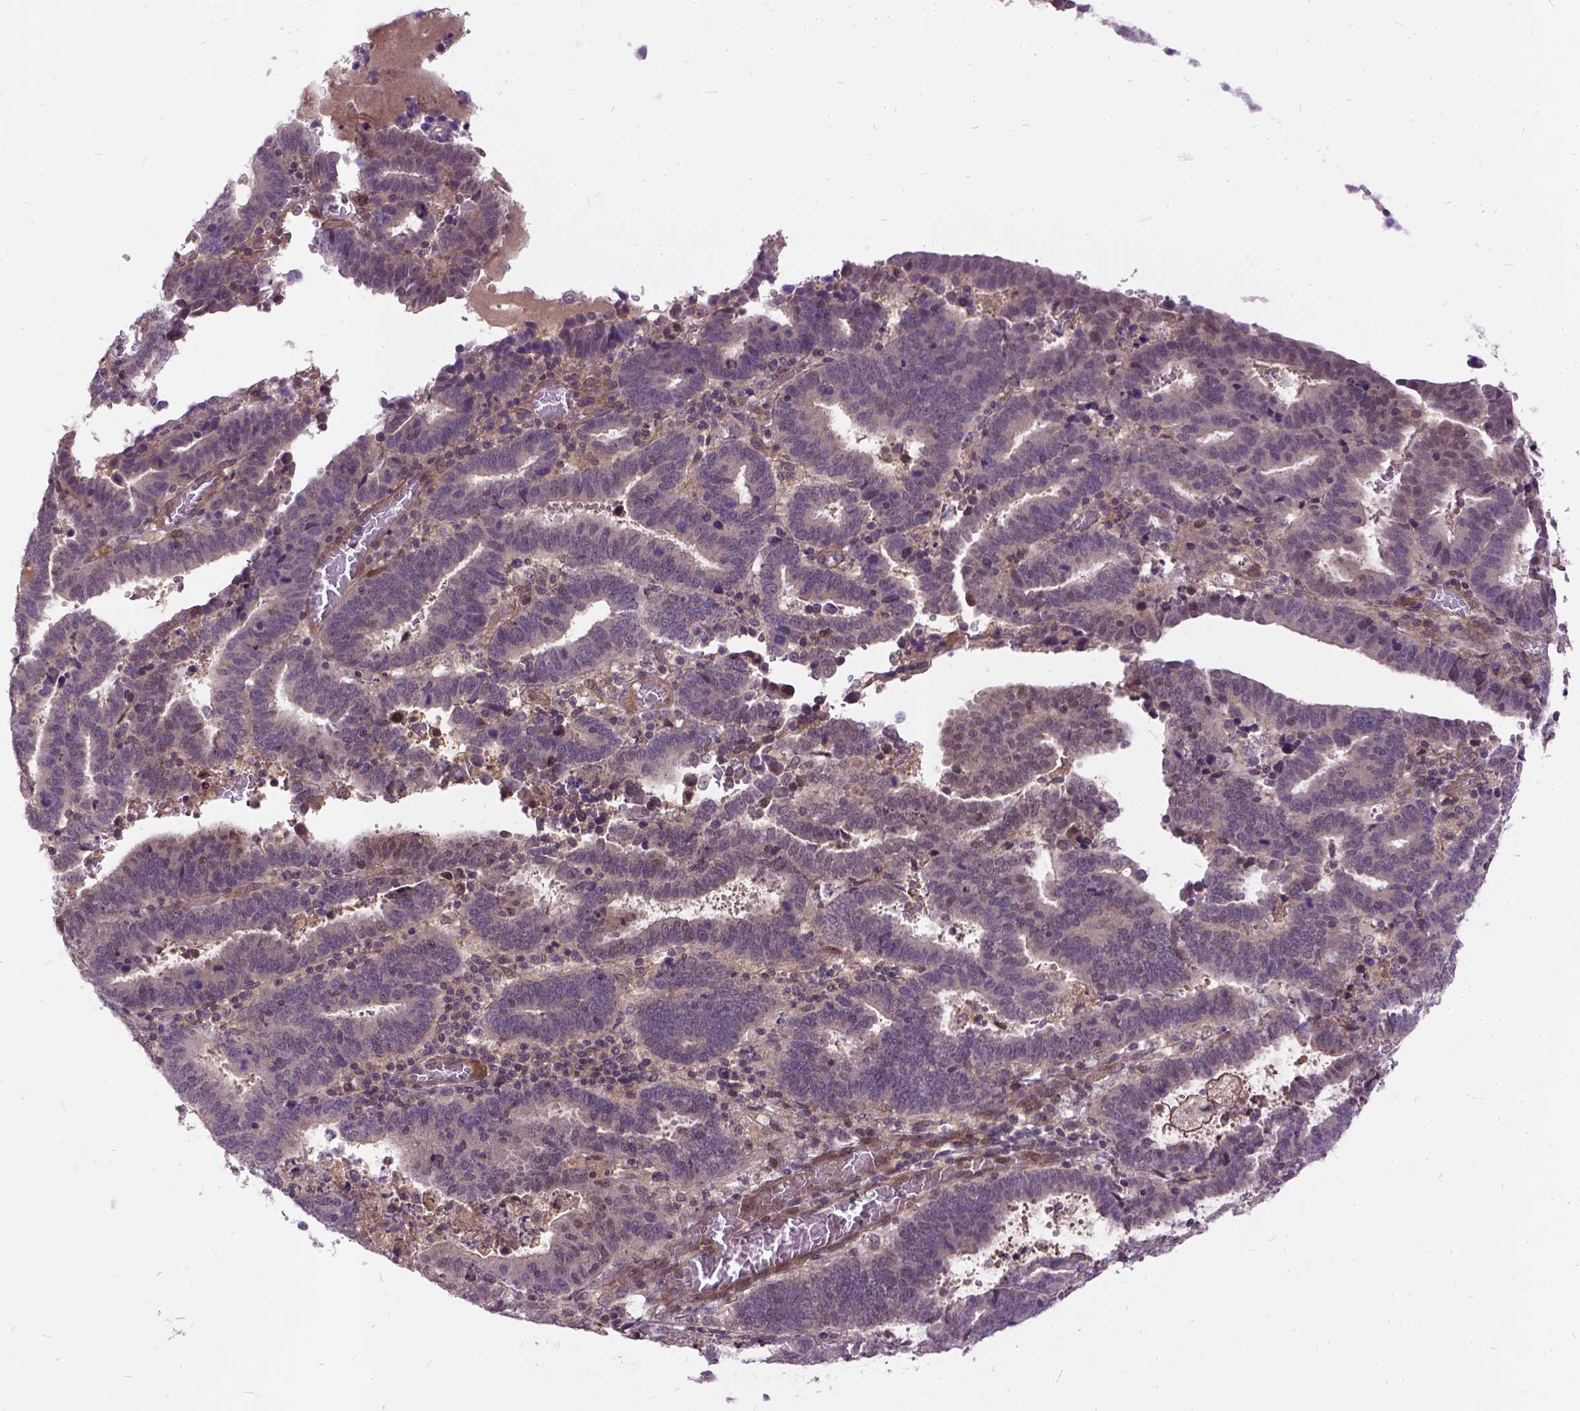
{"staining": {"intensity": "negative", "quantity": "none", "location": "none"}, "tissue": "endometrial cancer", "cell_type": "Tumor cells", "image_type": "cancer", "snomed": [{"axis": "morphology", "description": "Adenocarcinoma, NOS"}, {"axis": "topography", "description": "Uterus"}], "caption": "High magnification brightfield microscopy of endometrial cancer (adenocarcinoma) stained with DAB (brown) and counterstained with hematoxylin (blue): tumor cells show no significant expression.", "gene": "ILRUN", "patient": {"sex": "female", "age": 83}}